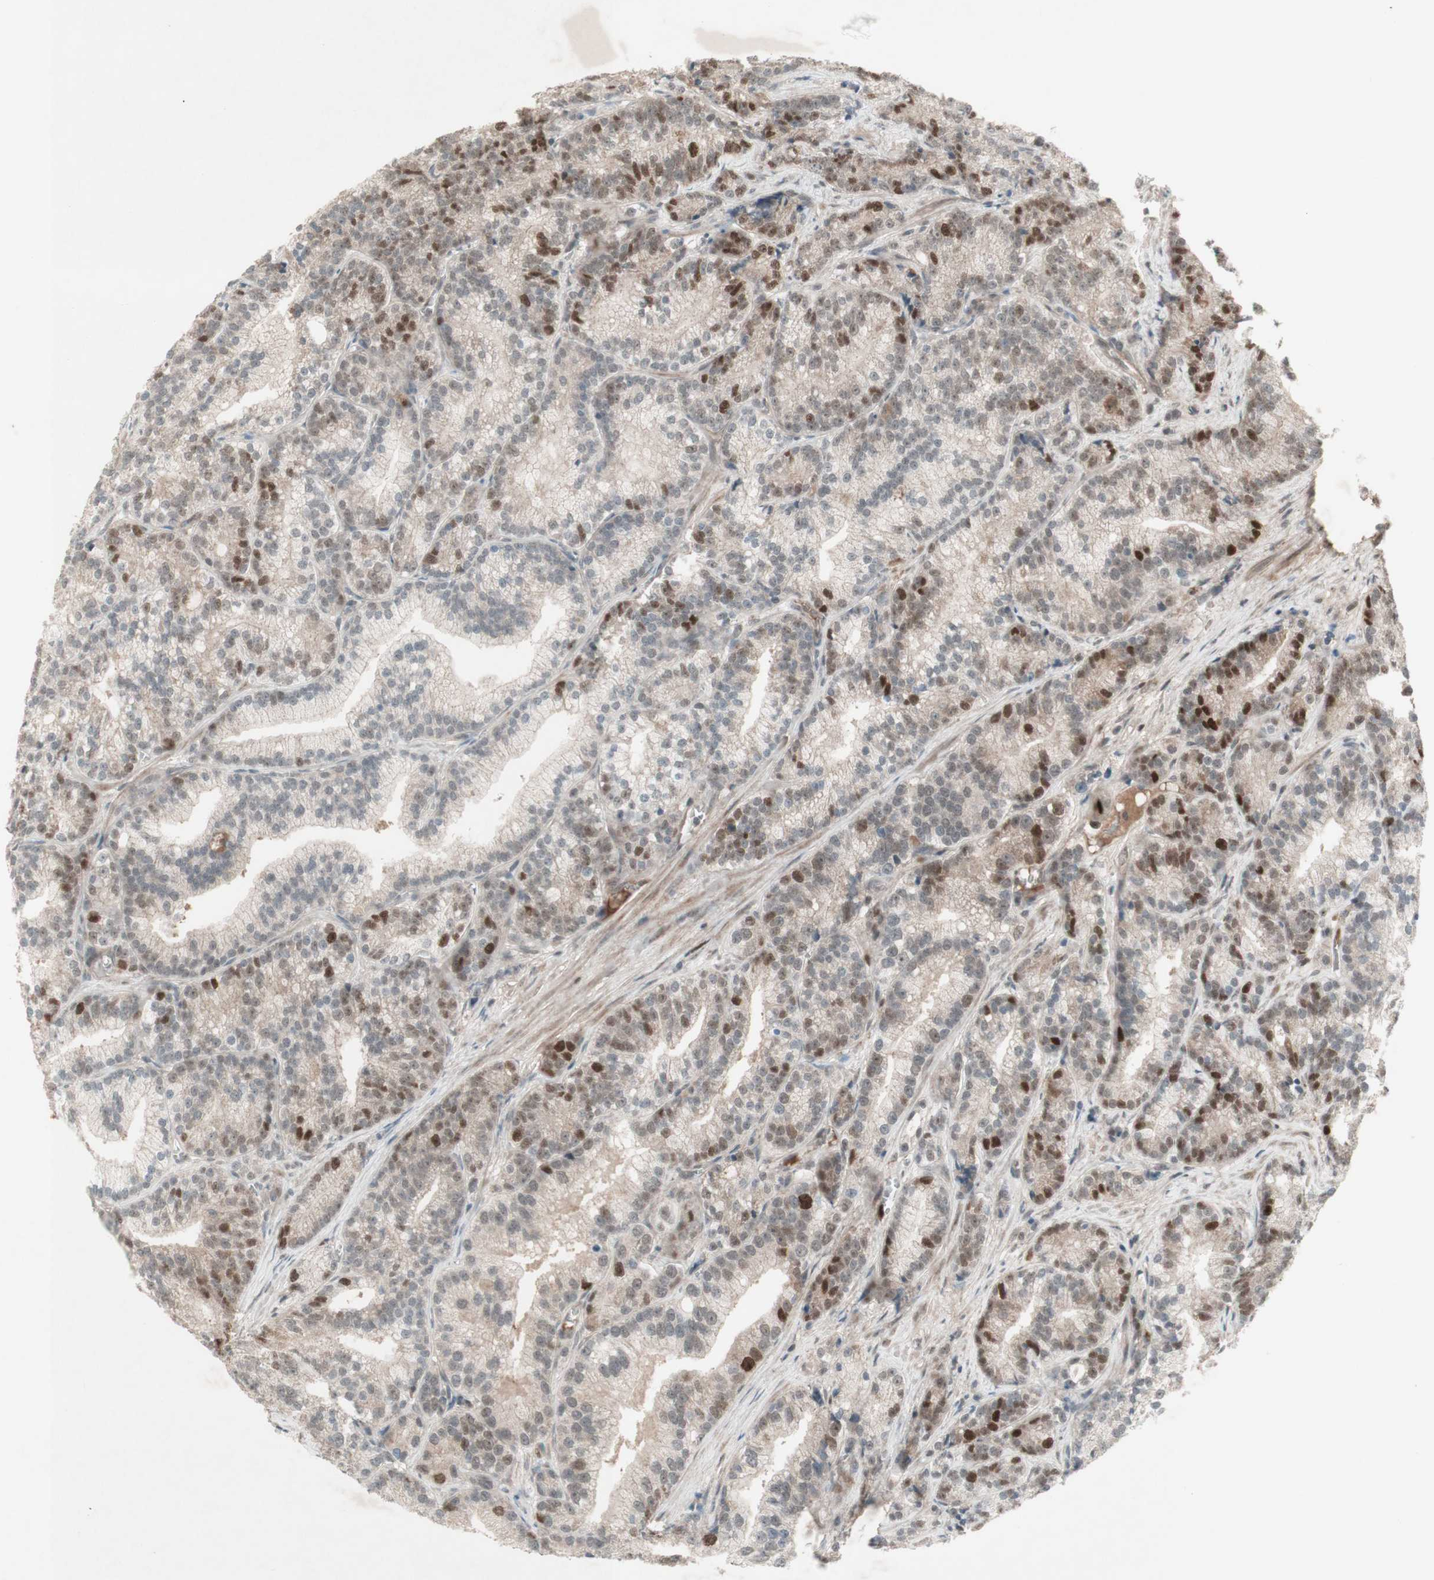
{"staining": {"intensity": "strong", "quantity": "<25%", "location": "cytoplasmic/membranous,nuclear"}, "tissue": "prostate cancer", "cell_type": "Tumor cells", "image_type": "cancer", "snomed": [{"axis": "morphology", "description": "Adenocarcinoma, Low grade"}, {"axis": "topography", "description": "Prostate"}], "caption": "Strong cytoplasmic/membranous and nuclear staining is present in approximately <25% of tumor cells in low-grade adenocarcinoma (prostate). The protein is stained brown, and the nuclei are stained in blue (DAB IHC with brightfield microscopy, high magnification).", "gene": "MSH6", "patient": {"sex": "male", "age": 89}}